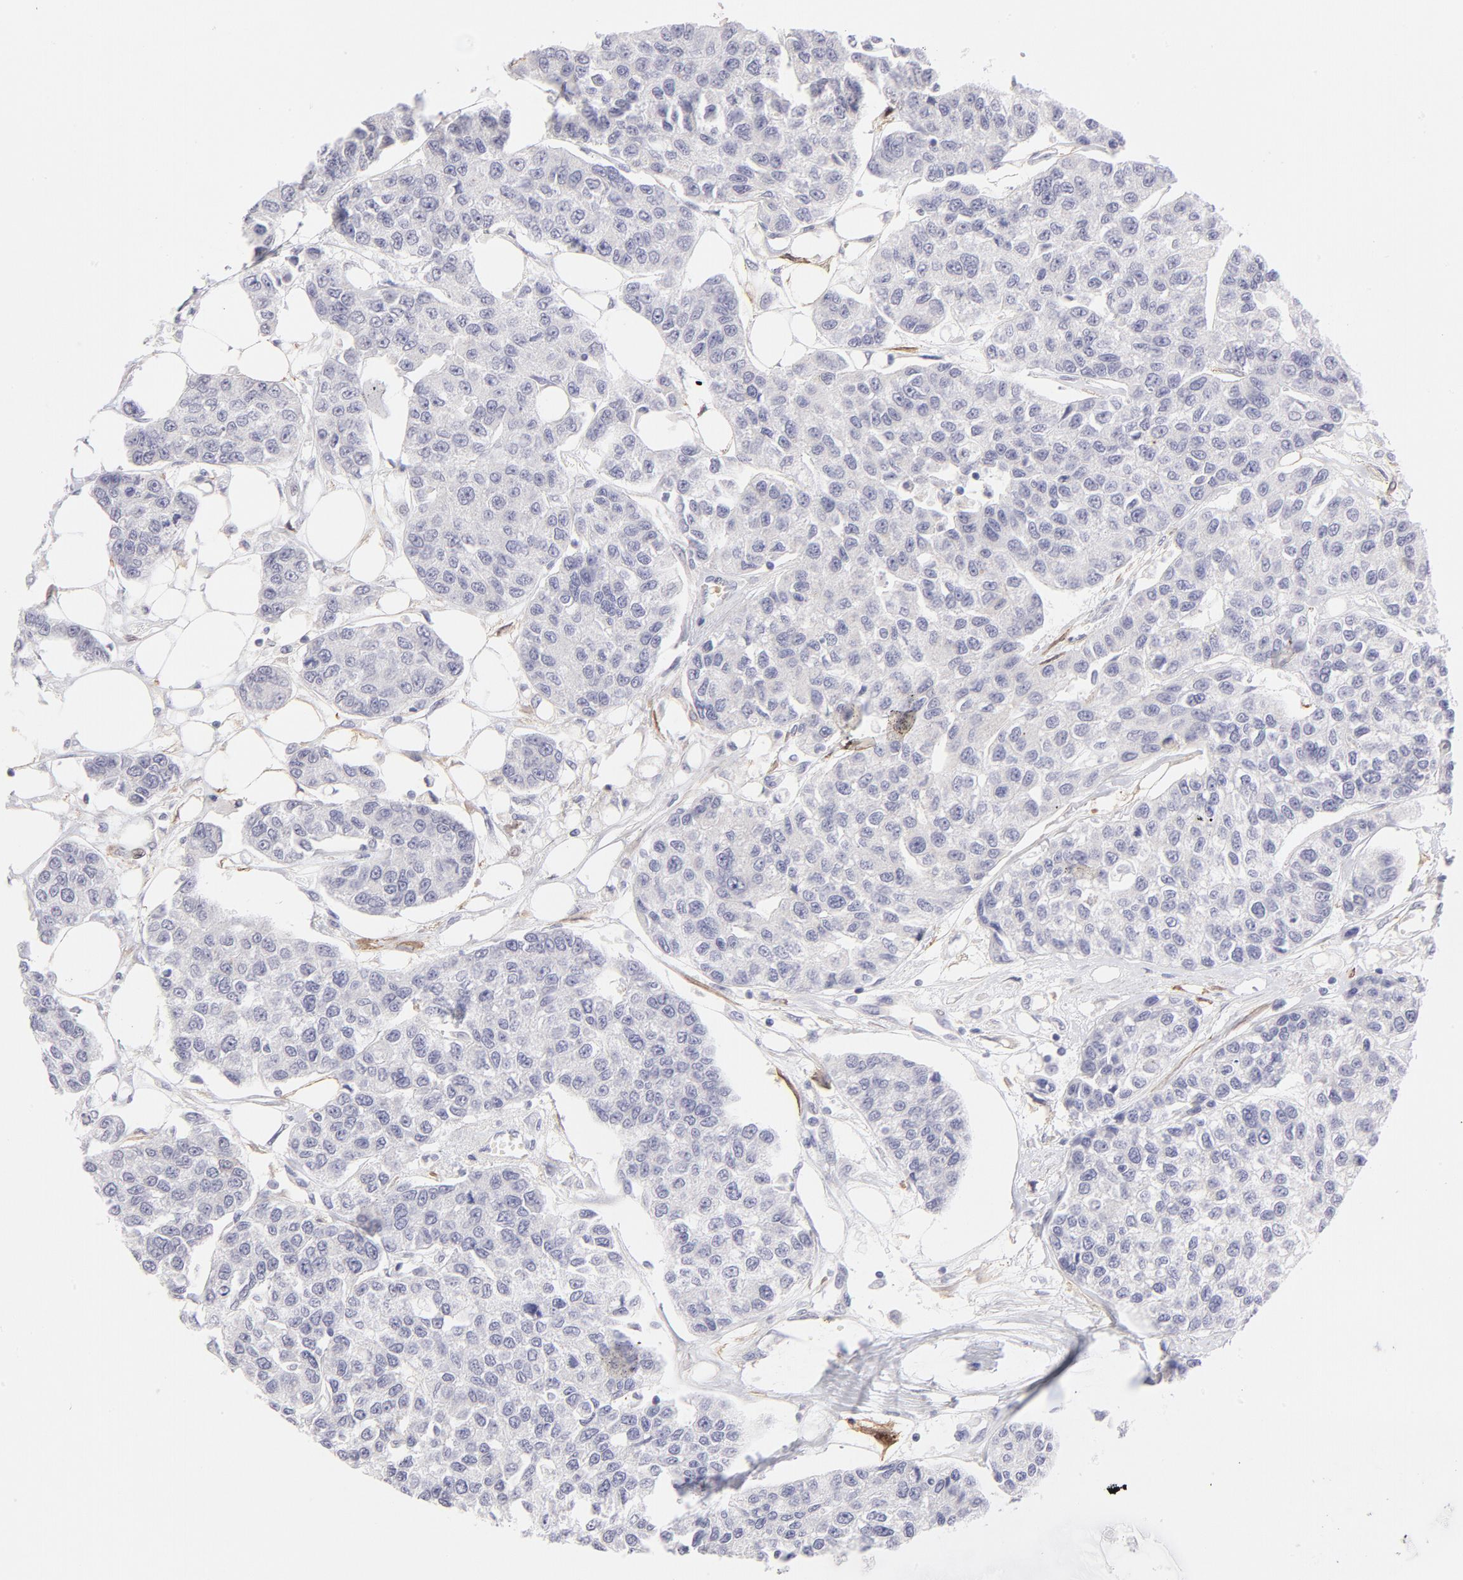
{"staining": {"intensity": "negative", "quantity": "none", "location": "none"}, "tissue": "breast cancer", "cell_type": "Tumor cells", "image_type": "cancer", "snomed": [{"axis": "morphology", "description": "Duct carcinoma"}, {"axis": "topography", "description": "Breast"}], "caption": "The micrograph demonstrates no significant expression in tumor cells of infiltrating ductal carcinoma (breast).", "gene": "LTB4R", "patient": {"sex": "female", "age": 51}}